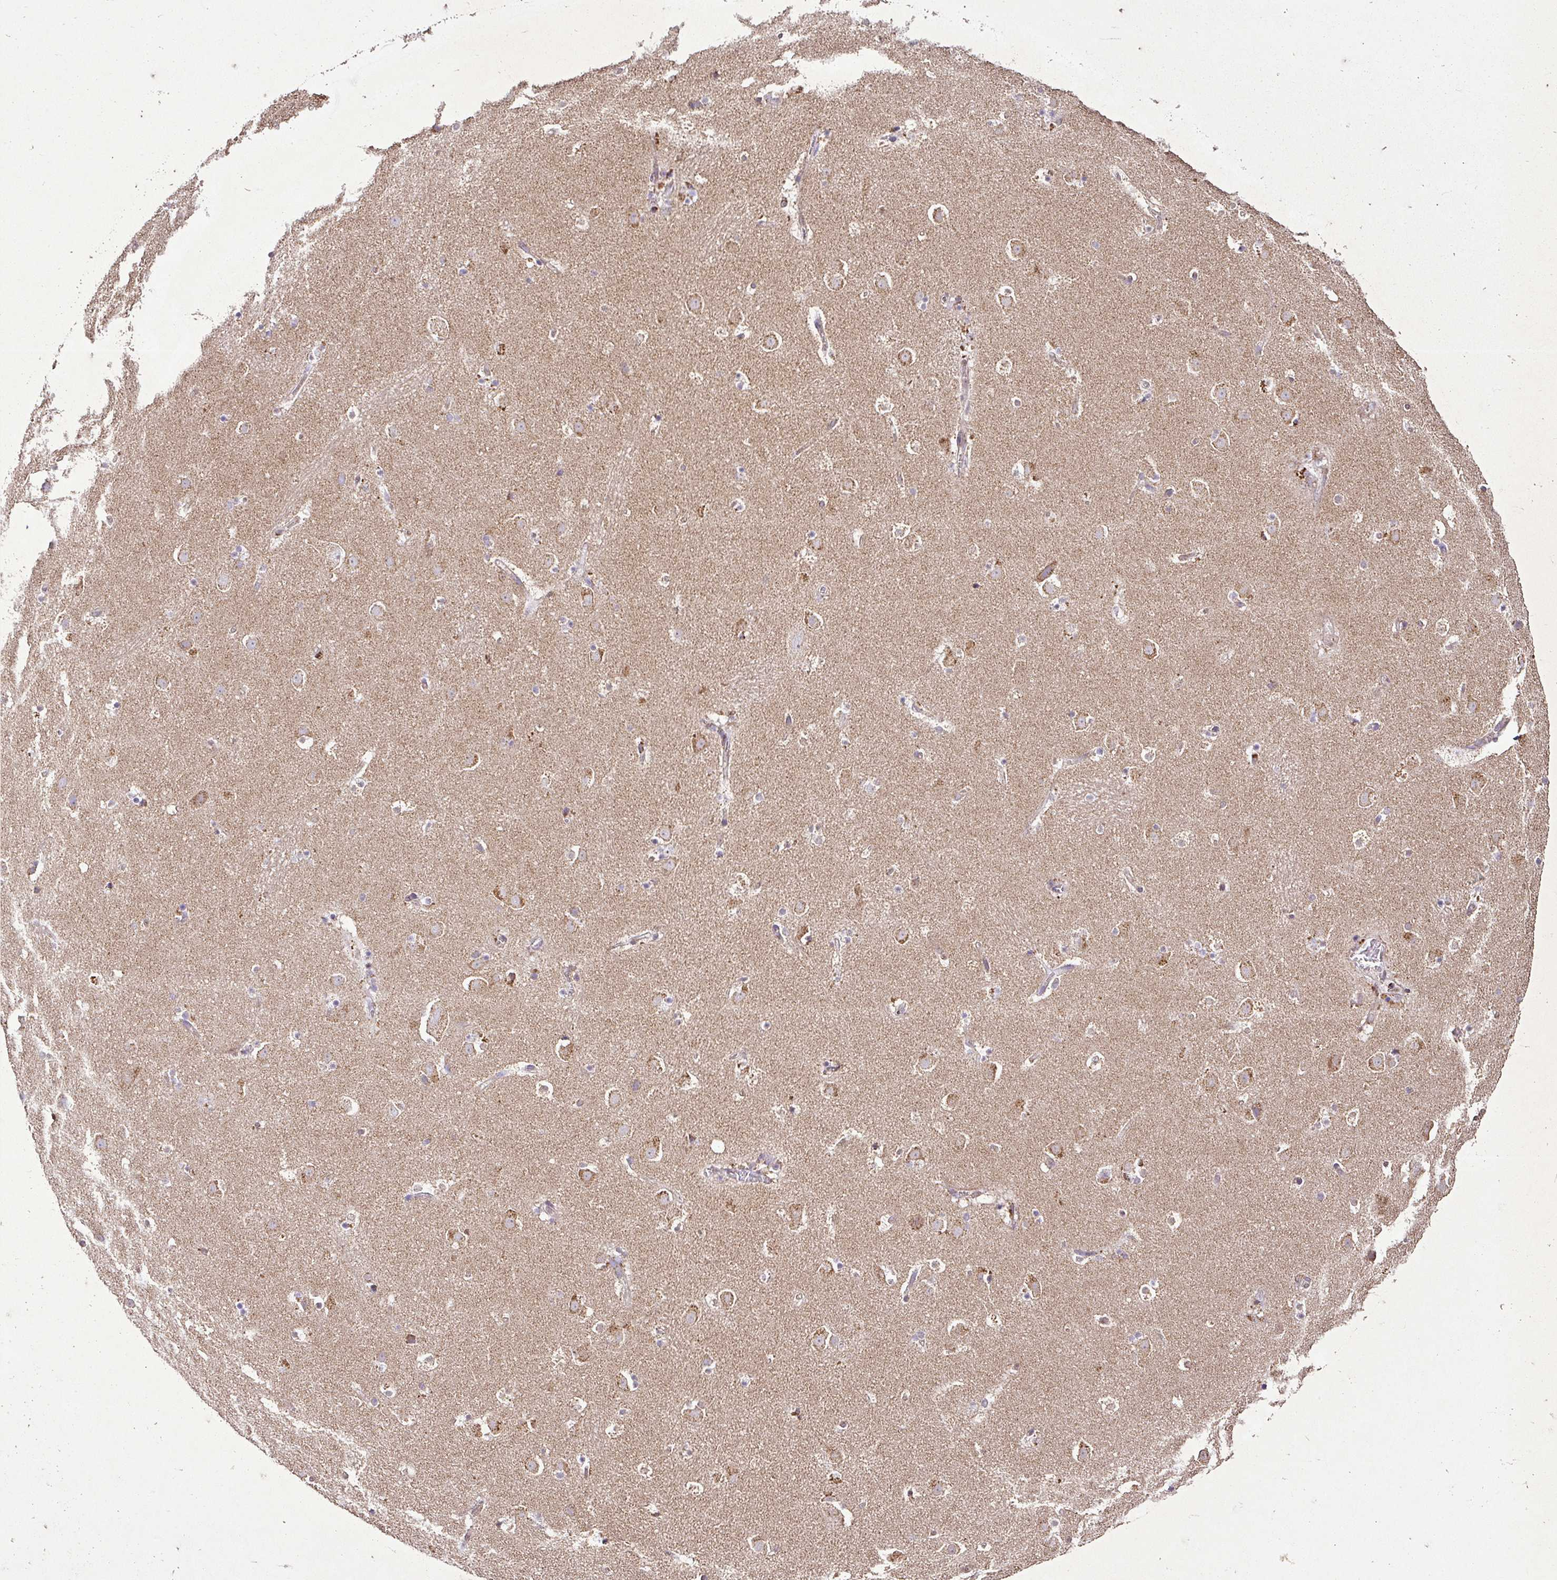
{"staining": {"intensity": "moderate", "quantity": "<25%", "location": "cytoplasmic/membranous"}, "tissue": "caudate", "cell_type": "Glial cells", "image_type": "normal", "snomed": [{"axis": "morphology", "description": "Normal tissue, NOS"}, {"axis": "topography", "description": "Lateral ventricle wall"}], "caption": "Protein analysis of benign caudate exhibits moderate cytoplasmic/membranous expression in about <25% of glial cells. Nuclei are stained in blue.", "gene": "AGK", "patient": {"sex": "male", "age": 37}}